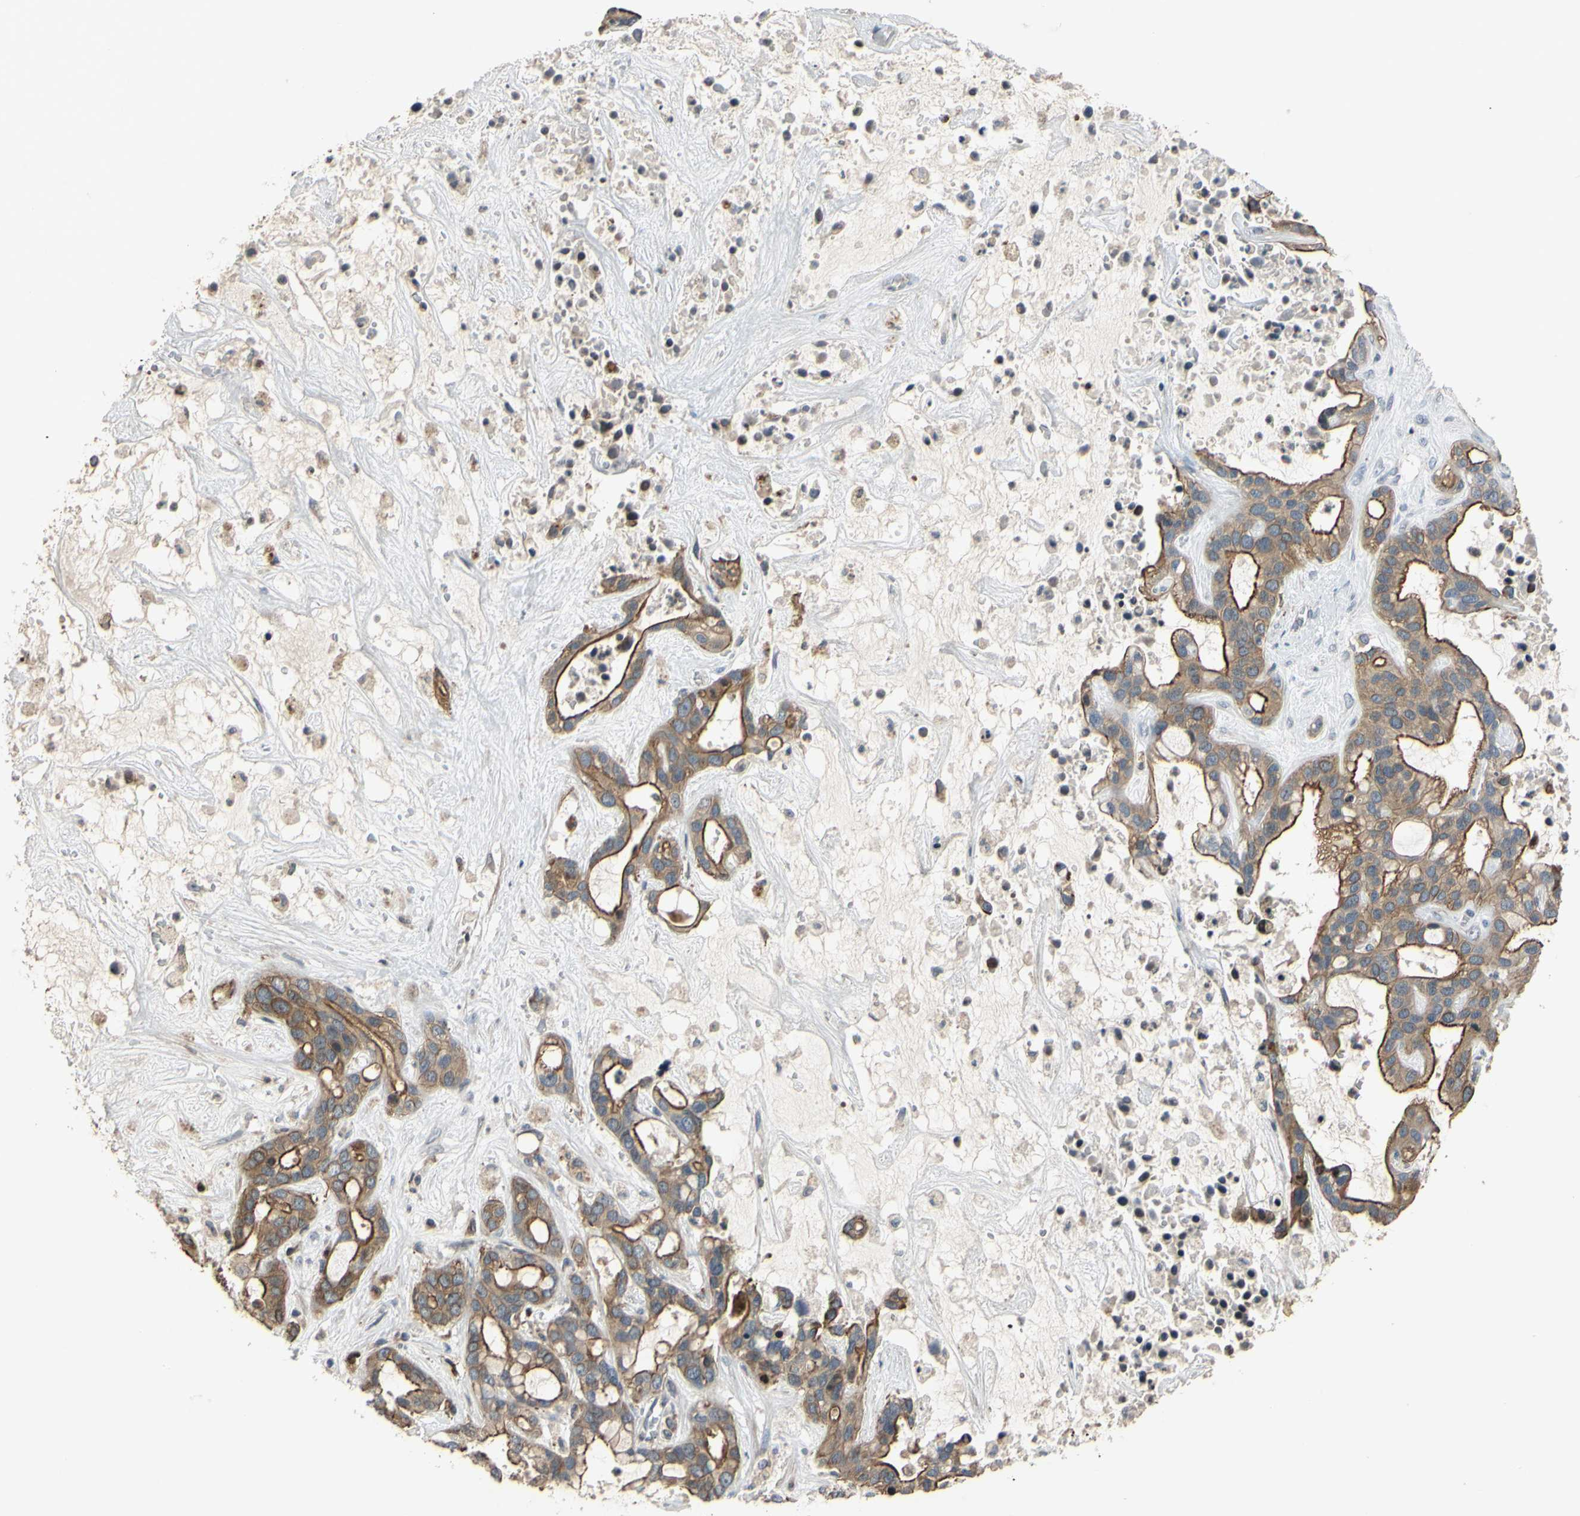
{"staining": {"intensity": "strong", "quantity": ">75%", "location": "cytoplasmic/membranous"}, "tissue": "liver cancer", "cell_type": "Tumor cells", "image_type": "cancer", "snomed": [{"axis": "morphology", "description": "Cholangiocarcinoma"}, {"axis": "topography", "description": "Liver"}], "caption": "Liver cancer (cholangiocarcinoma) stained with a protein marker shows strong staining in tumor cells.", "gene": "PLXNA2", "patient": {"sex": "female", "age": 65}}